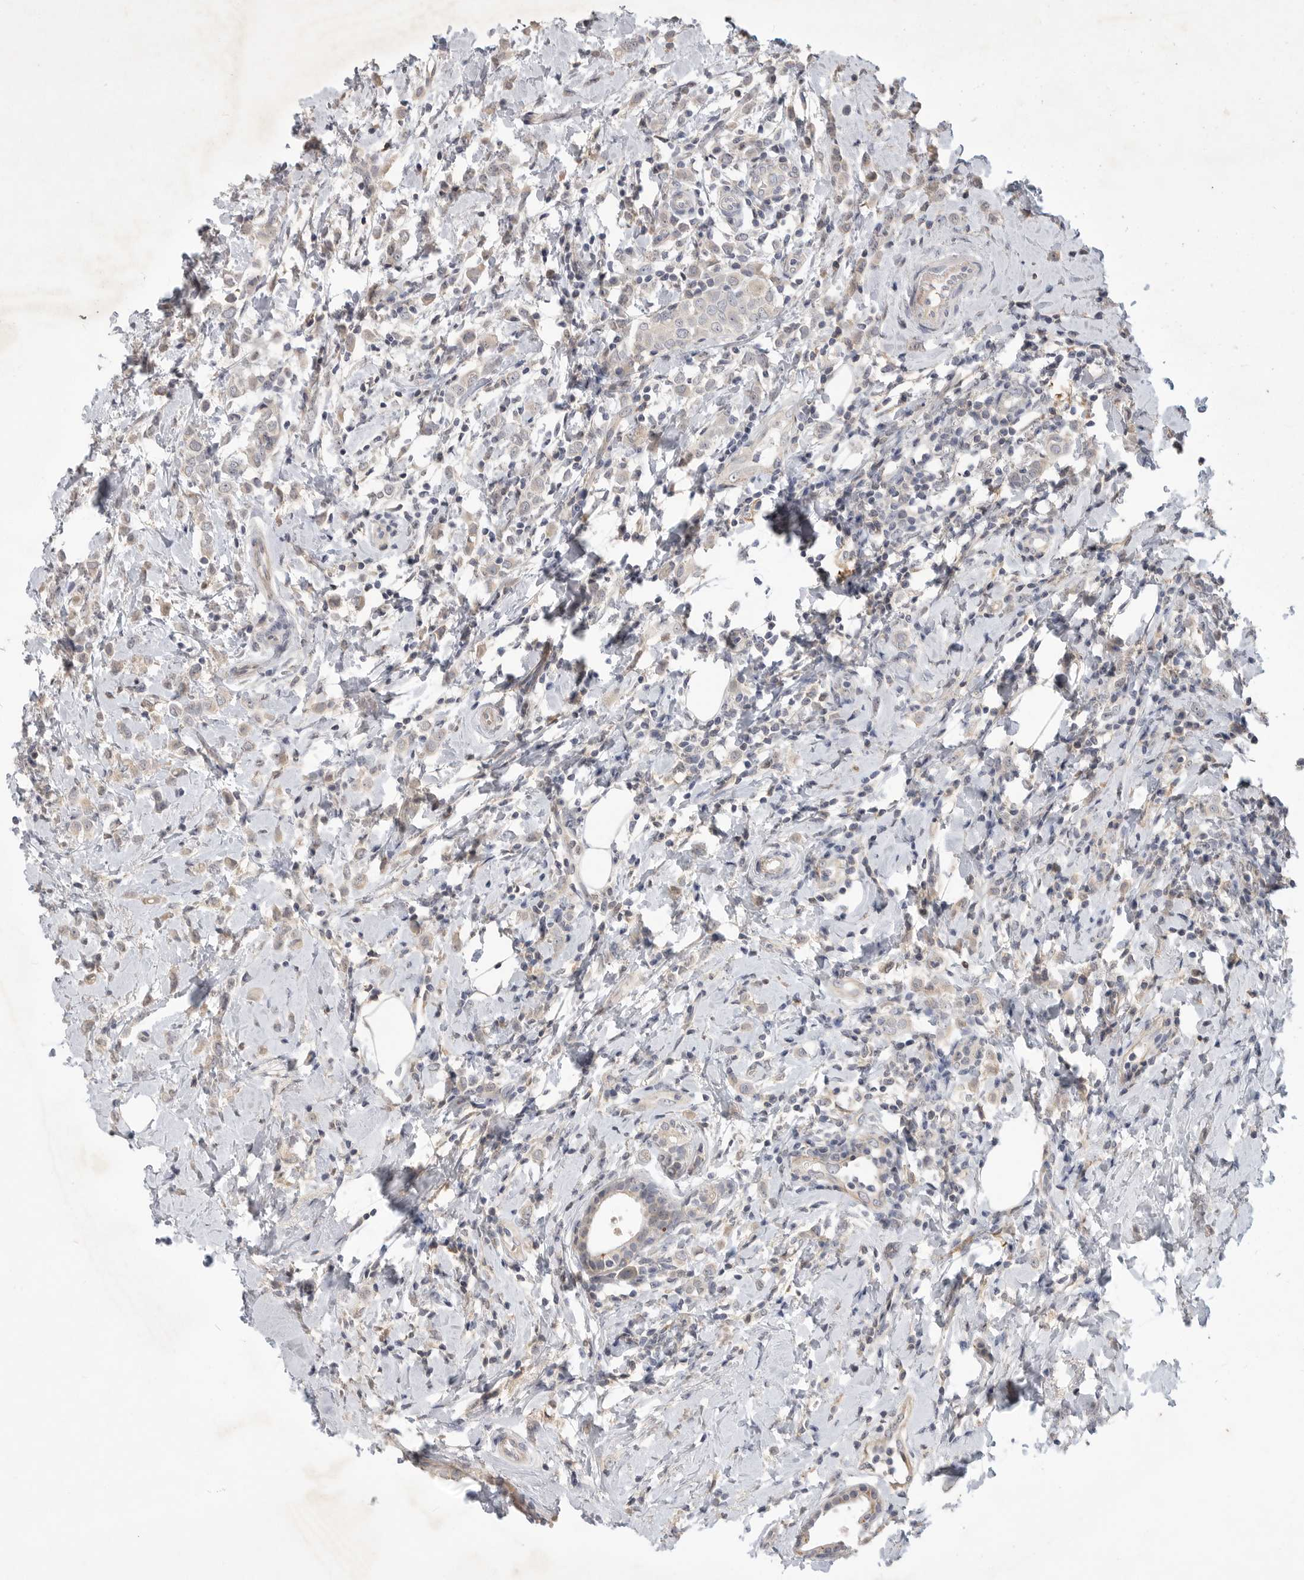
{"staining": {"intensity": "weak", "quantity": "<25%", "location": "cytoplasmic/membranous"}, "tissue": "breast cancer", "cell_type": "Tumor cells", "image_type": "cancer", "snomed": [{"axis": "morphology", "description": "Lobular carcinoma"}, {"axis": "topography", "description": "Breast"}], "caption": "Immunohistochemistry image of neoplastic tissue: human breast cancer stained with DAB displays no significant protein expression in tumor cells. Nuclei are stained in blue.", "gene": "ITGAD", "patient": {"sex": "female", "age": 47}}